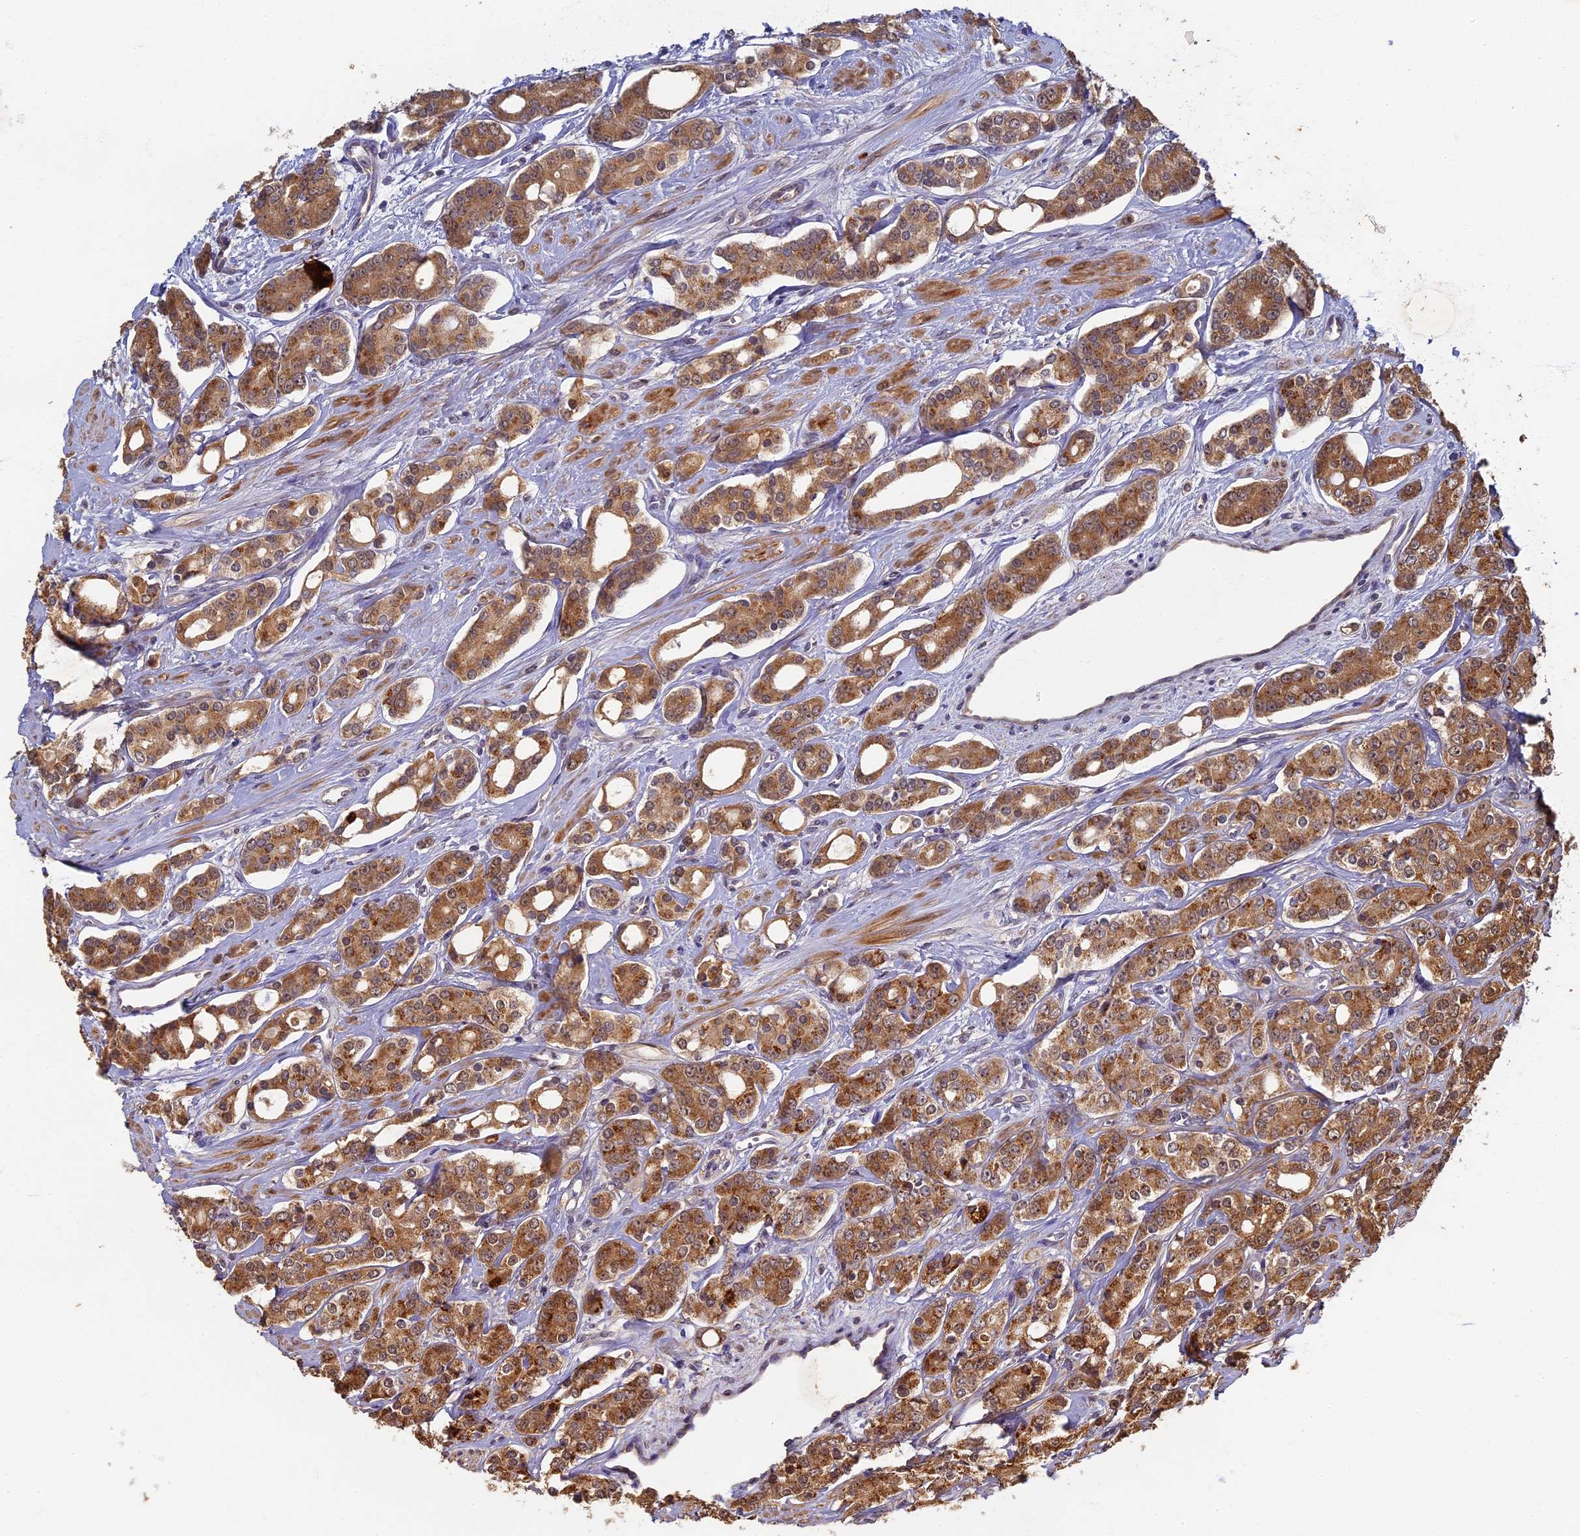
{"staining": {"intensity": "moderate", "quantity": ">75%", "location": "cytoplasmic/membranous"}, "tissue": "prostate cancer", "cell_type": "Tumor cells", "image_type": "cancer", "snomed": [{"axis": "morphology", "description": "Adenocarcinoma, High grade"}, {"axis": "topography", "description": "Prostate"}], "caption": "Immunohistochemistry (IHC) staining of adenocarcinoma (high-grade) (prostate), which shows medium levels of moderate cytoplasmic/membranous staining in approximately >75% of tumor cells indicating moderate cytoplasmic/membranous protein positivity. The staining was performed using DAB (3,3'-diaminobenzidine) (brown) for protein detection and nuclei were counterstained in hematoxylin (blue).", "gene": "RSPH3", "patient": {"sex": "male", "age": 62}}